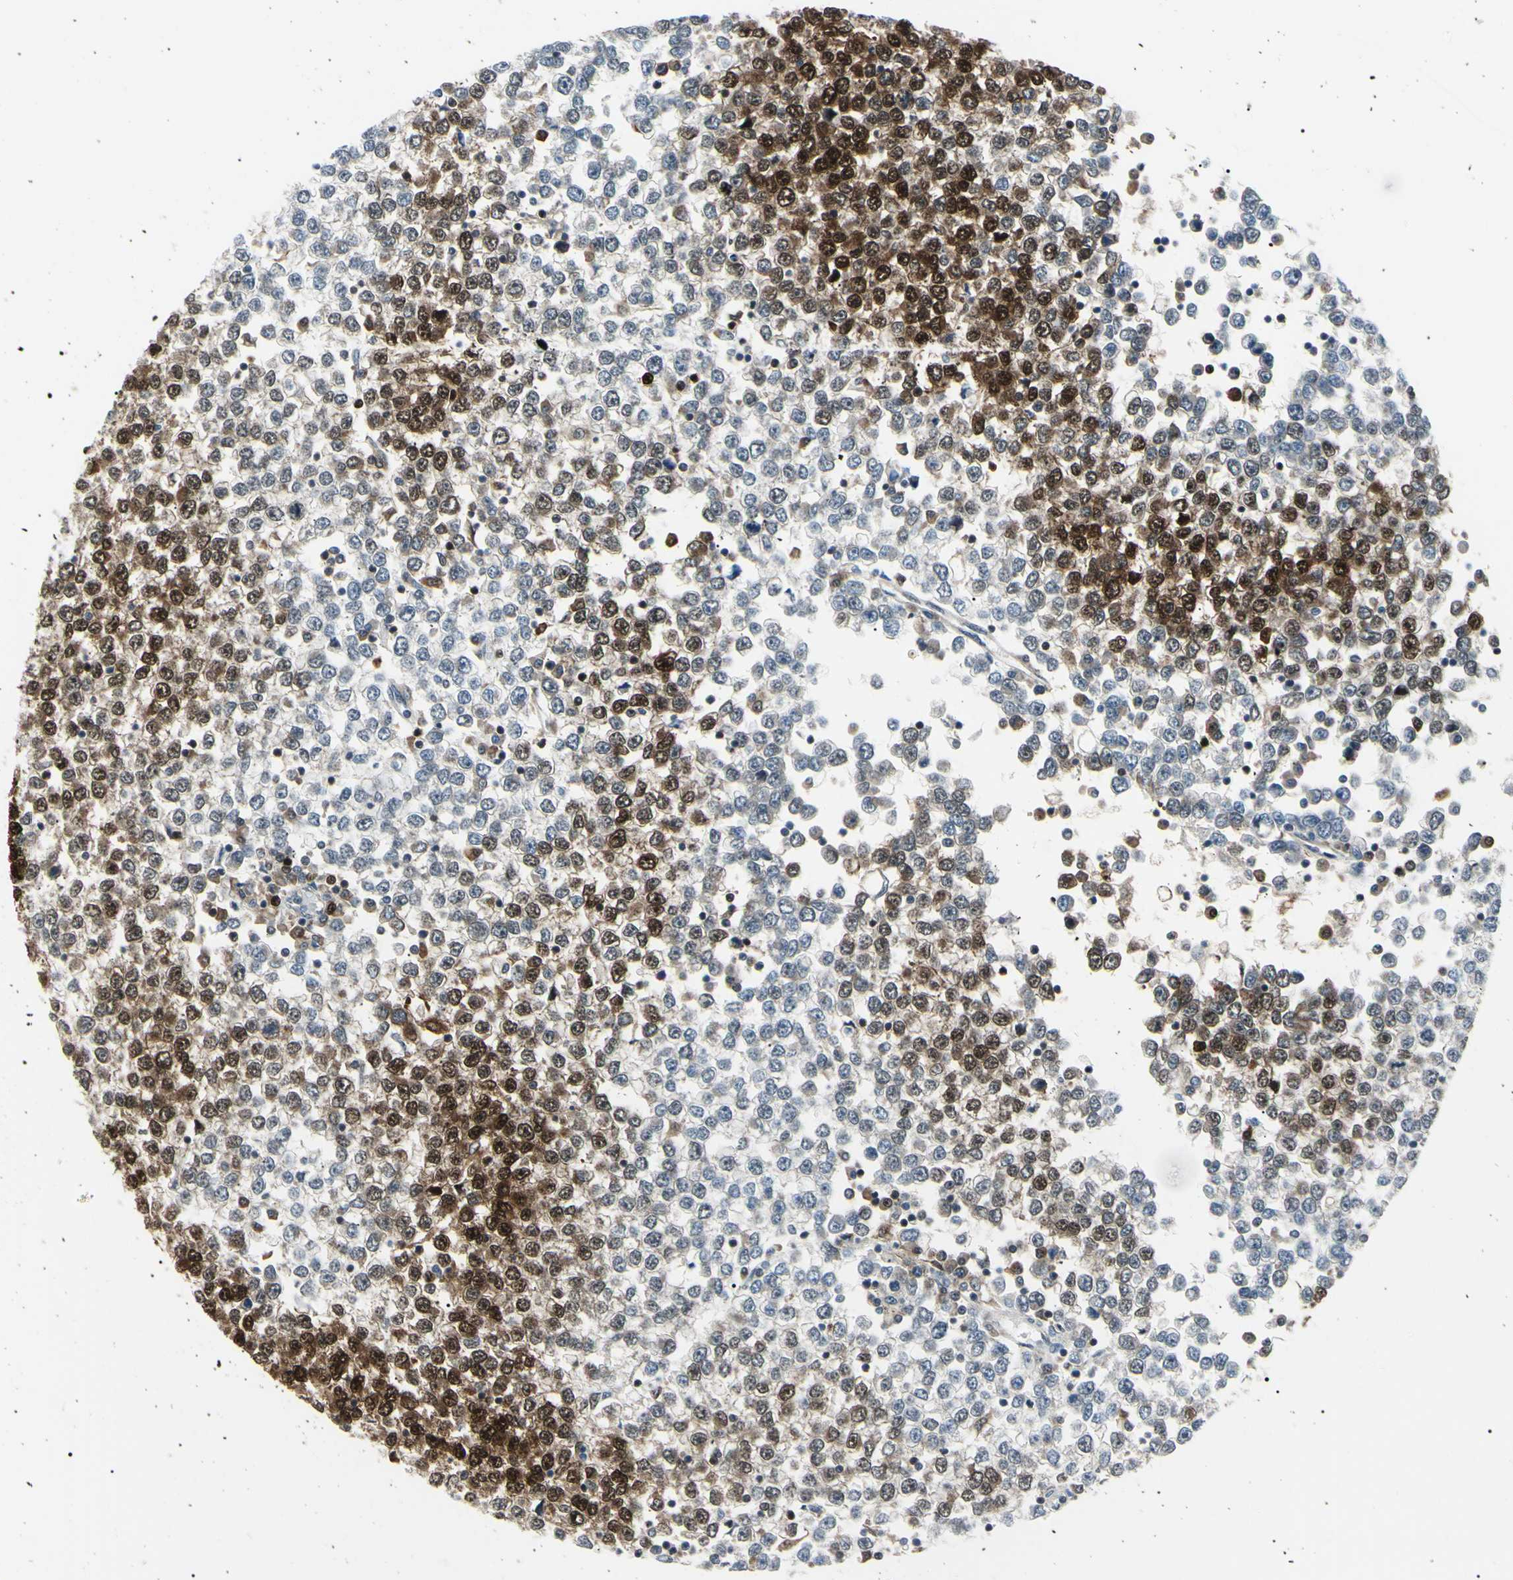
{"staining": {"intensity": "strong", "quantity": "25%-75%", "location": "cytoplasmic/membranous,nuclear"}, "tissue": "testis cancer", "cell_type": "Tumor cells", "image_type": "cancer", "snomed": [{"axis": "morphology", "description": "Seminoma, NOS"}, {"axis": "topography", "description": "Testis"}], "caption": "Protein analysis of seminoma (testis) tissue shows strong cytoplasmic/membranous and nuclear positivity in approximately 25%-75% of tumor cells.", "gene": "PGK1", "patient": {"sex": "male", "age": 65}}